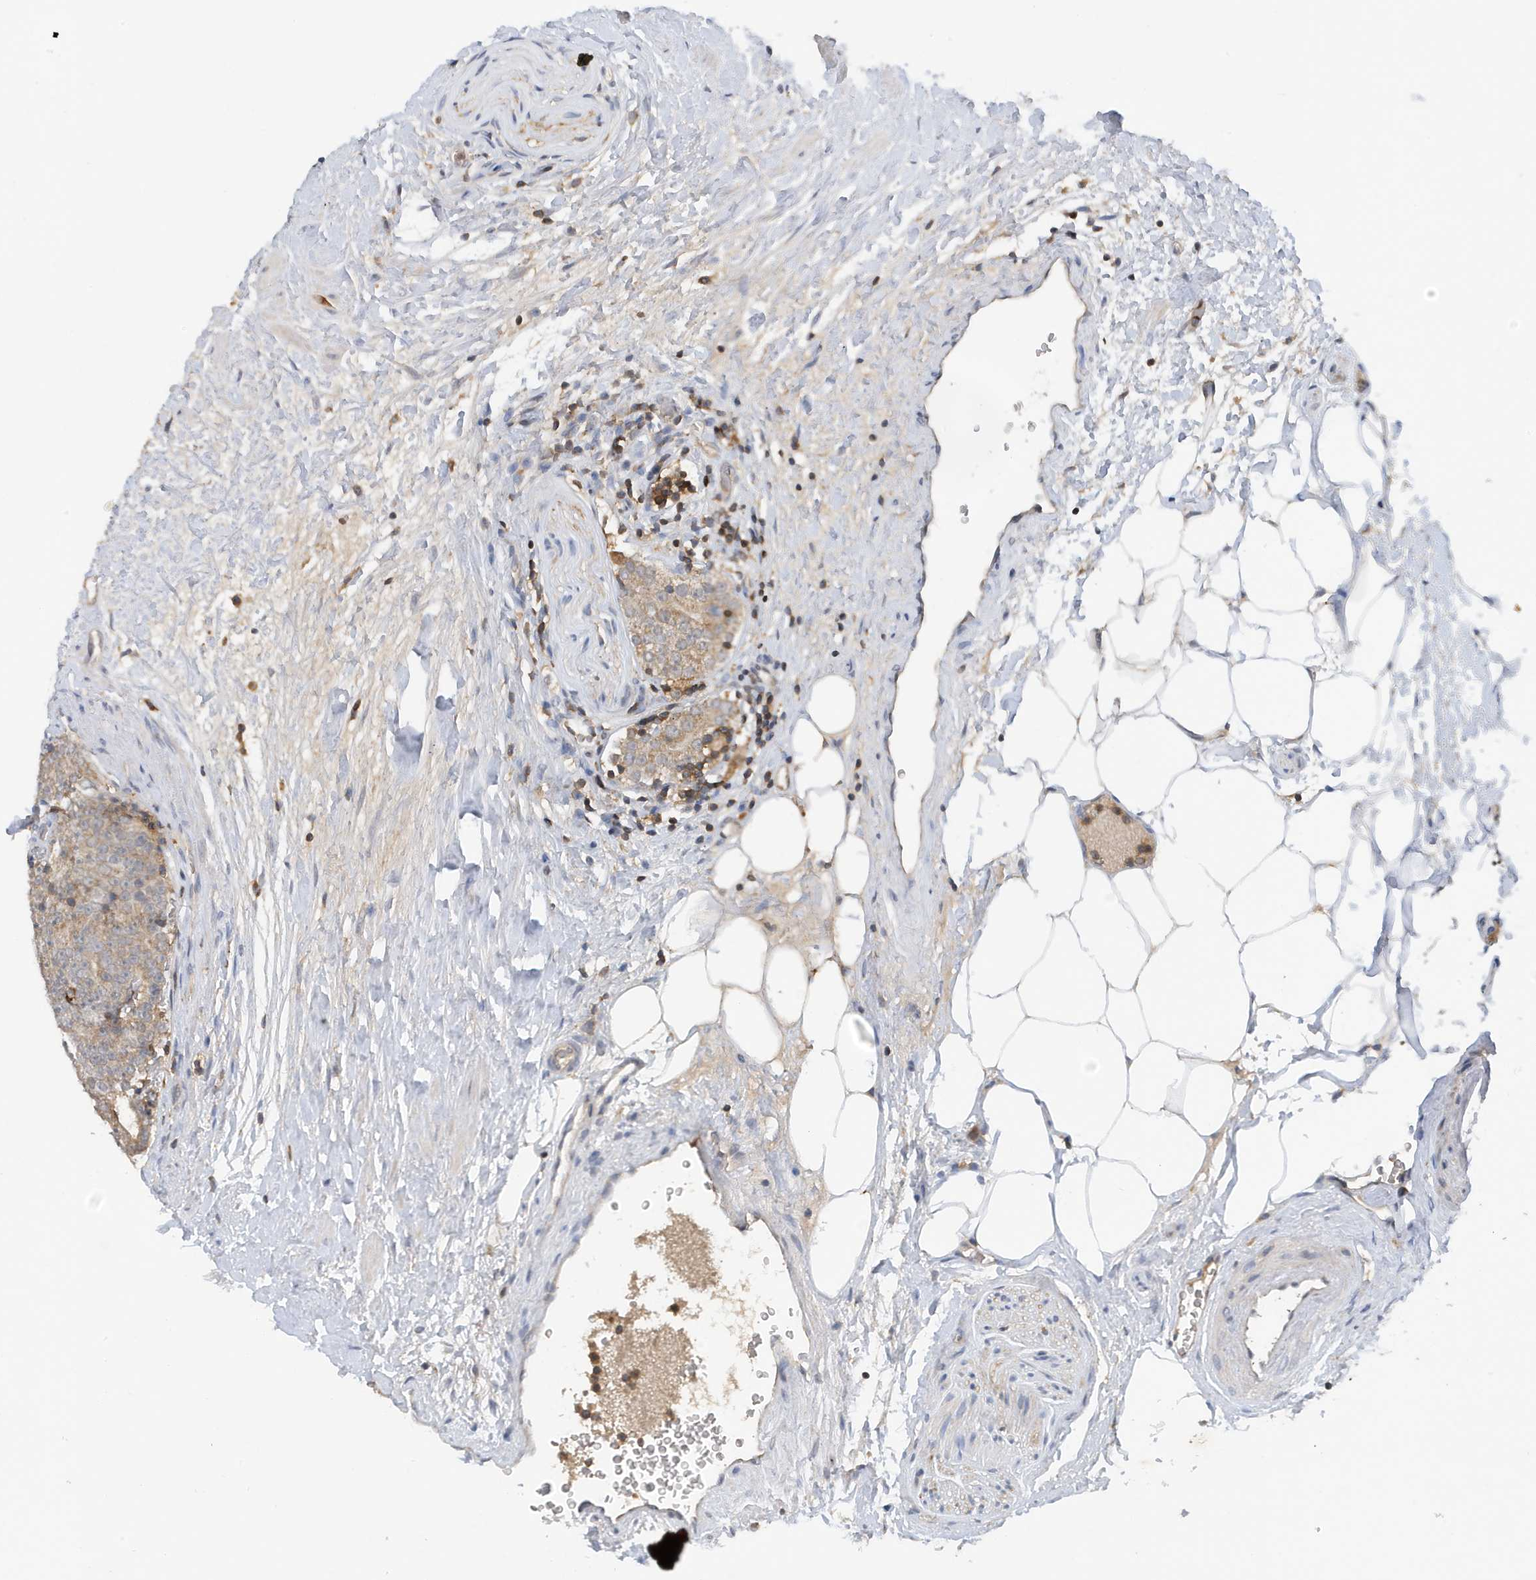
{"staining": {"intensity": "weak", "quantity": "25%-75%", "location": "cytoplasmic/membranous"}, "tissue": "prostate cancer", "cell_type": "Tumor cells", "image_type": "cancer", "snomed": [{"axis": "morphology", "description": "Adenocarcinoma, High grade"}, {"axis": "topography", "description": "Prostate"}], "caption": "Immunohistochemical staining of human high-grade adenocarcinoma (prostate) exhibits weak cytoplasmic/membranous protein staining in about 25%-75% of tumor cells.", "gene": "NSUN3", "patient": {"sex": "male", "age": 56}}